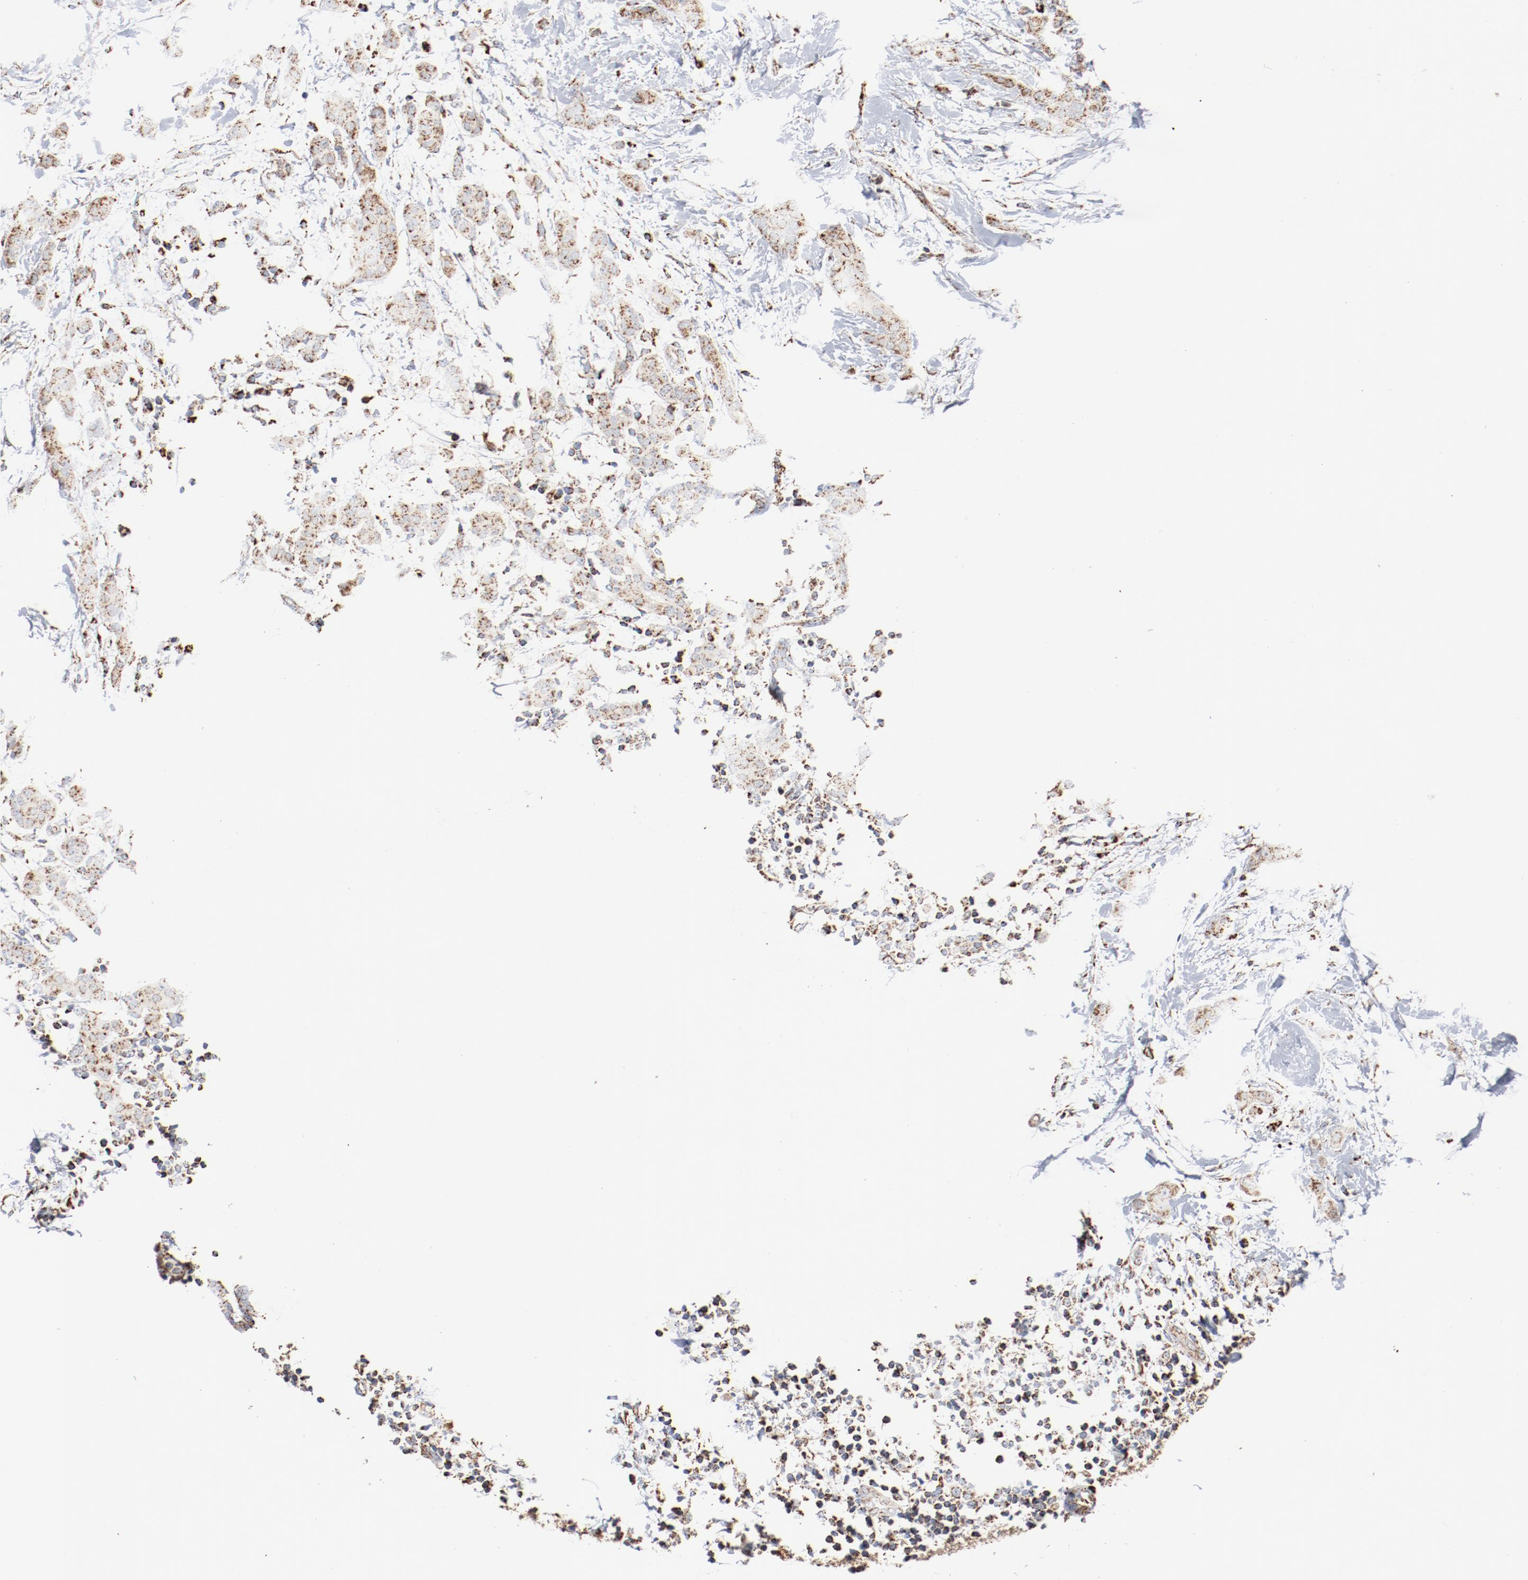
{"staining": {"intensity": "strong", "quantity": ">75%", "location": "cytoplasmic/membranous"}, "tissue": "breast cancer", "cell_type": "Tumor cells", "image_type": "cancer", "snomed": [{"axis": "morphology", "description": "Duct carcinoma"}, {"axis": "topography", "description": "Breast"}], "caption": "Brown immunohistochemical staining in human breast cancer (invasive ductal carcinoma) demonstrates strong cytoplasmic/membranous expression in approximately >75% of tumor cells.", "gene": "NDUFS4", "patient": {"sex": "female", "age": 40}}